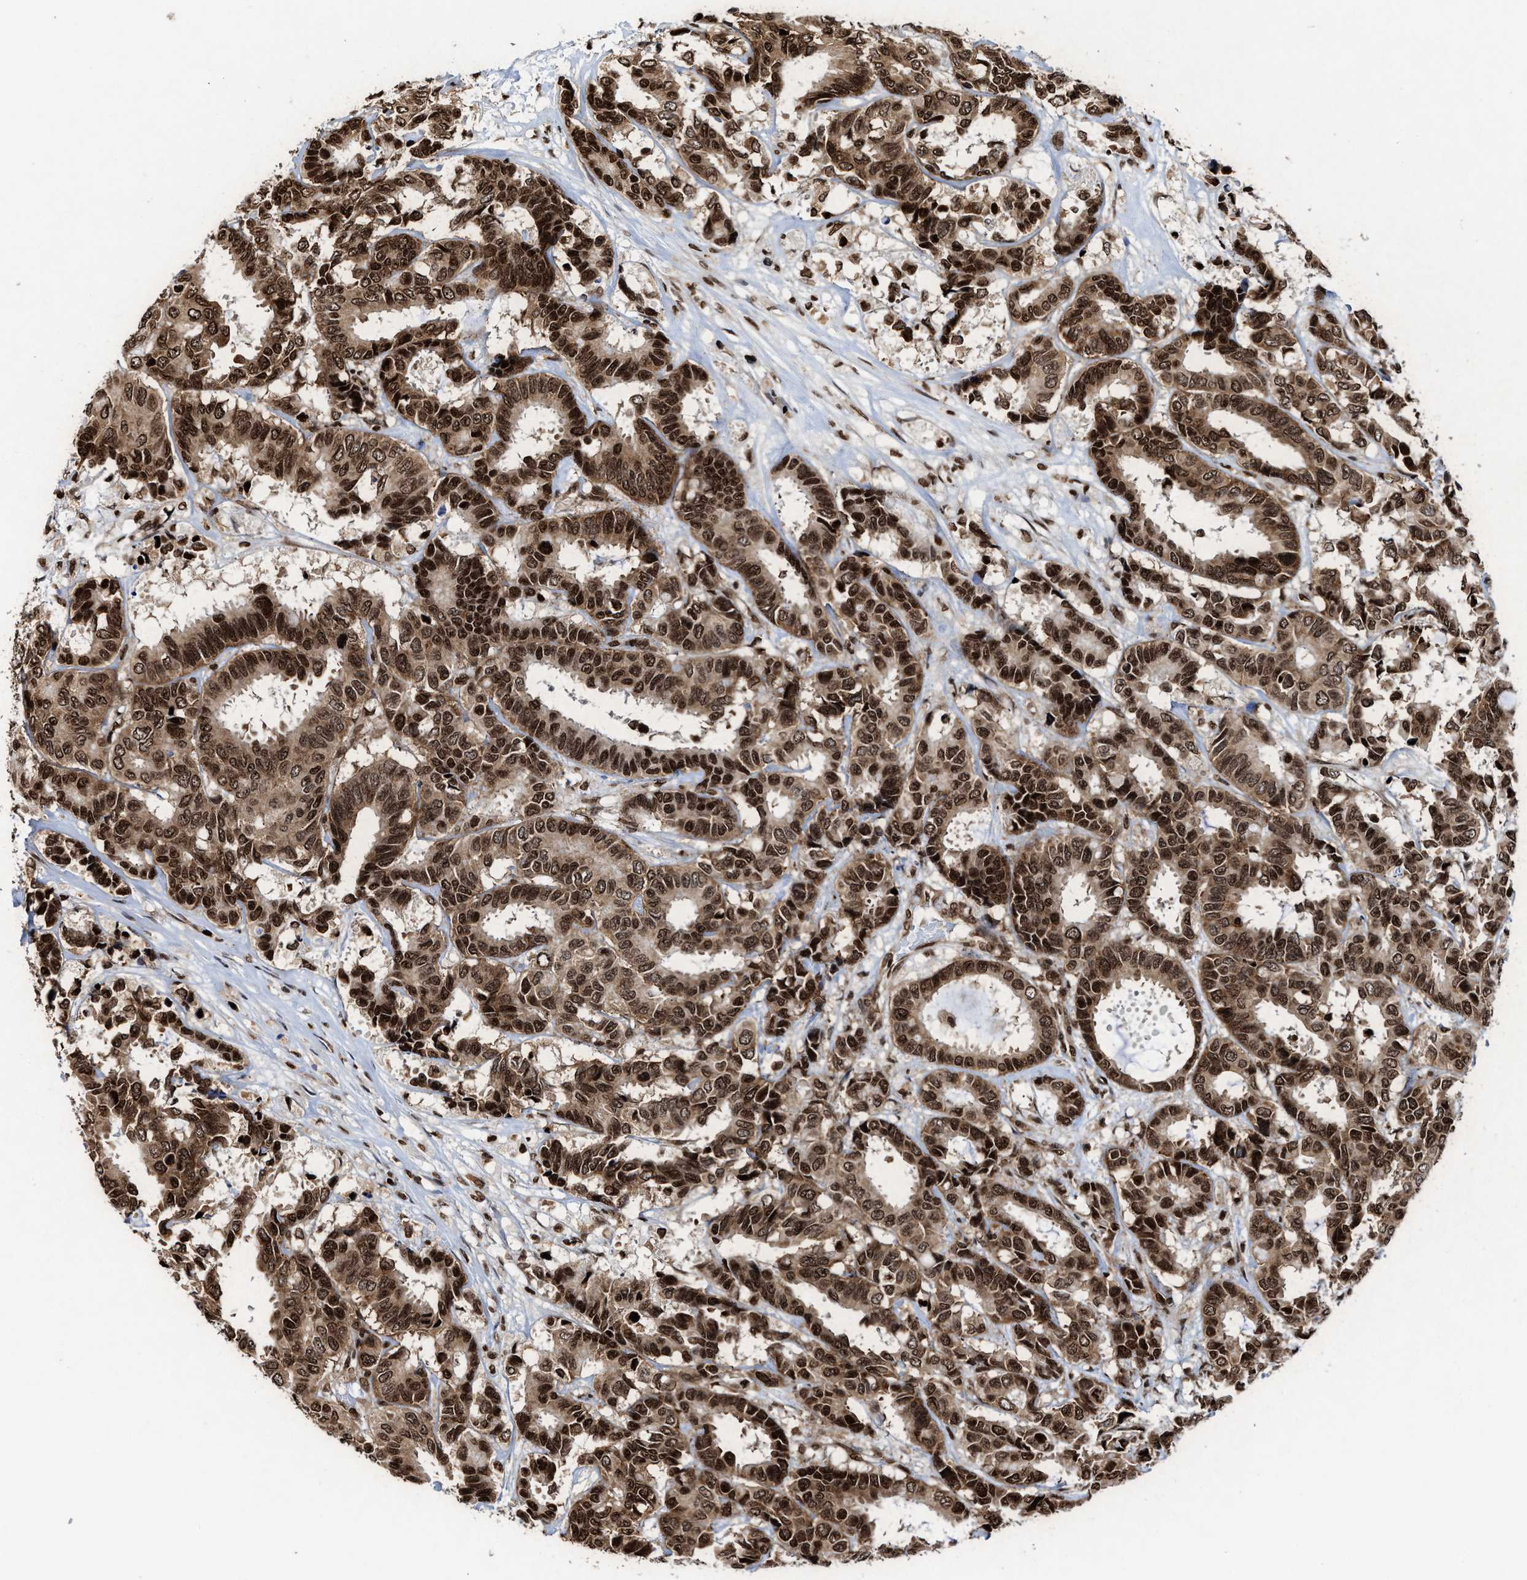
{"staining": {"intensity": "strong", "quantity": ">75%", "location": "cytoplasmic/membranous,nuclear"}, "tissue": "breast cancer", "cell_type": "Tumor cells", "image_type": "cancer", "snomed": [{"axis": "morphology", "description": "Duct carcinoma"}, {"axis": "topography", "description": "Breast"}], "caption": "An image showing strong cytoplasmic/membranous and nuclear expression in approximately >75% of tumor cells in breast infiltrating ductal carcinoma, as visualized by brown immunohistochemical staining.", "gene": "ALYREF", "patient": {"sex": "female", "age": 87}}